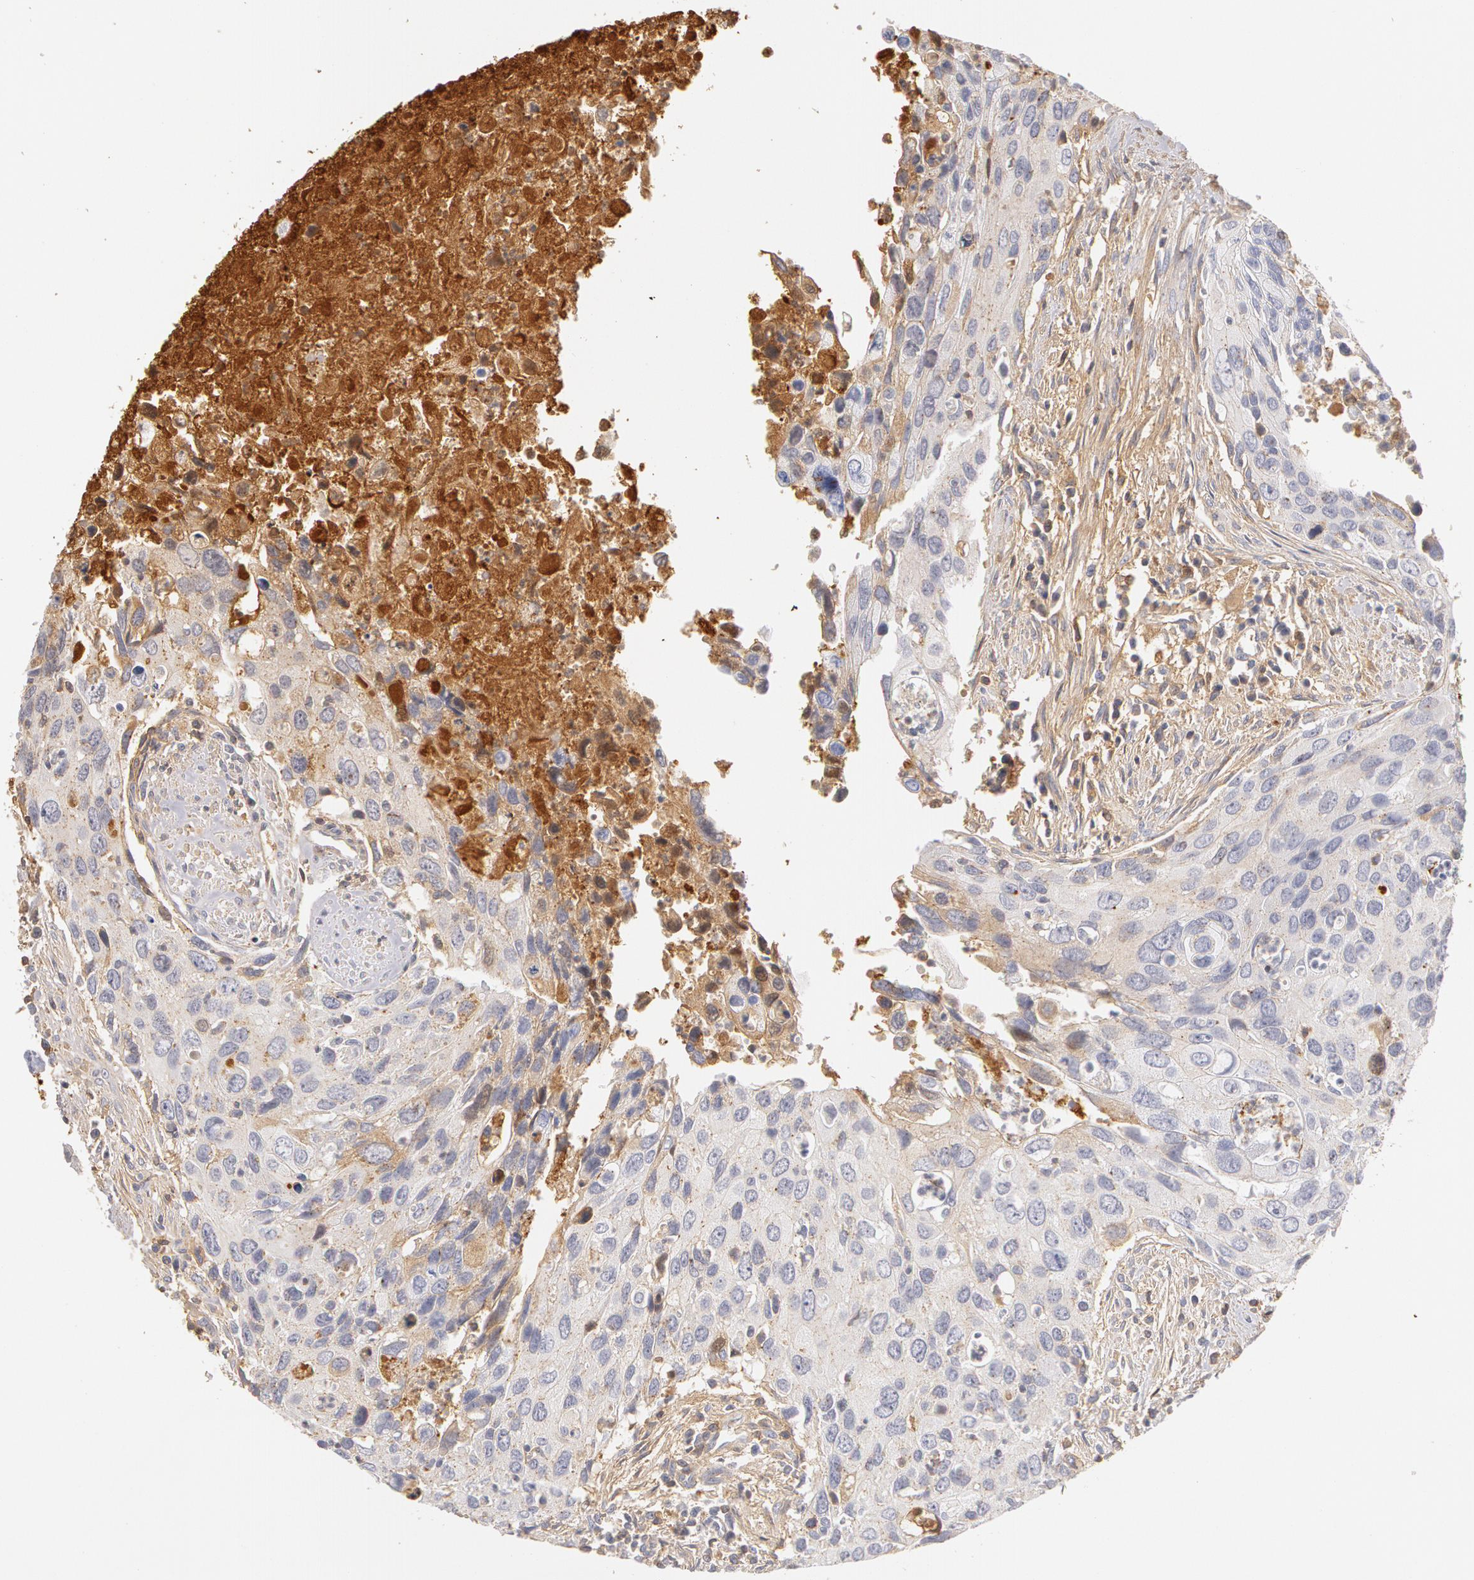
{"staining": {"intensity": "weak", "quantity": "<25%", "location": "cytoplasmic/membranous"}, "tissue": "urothelial cancer", "cell_type": "Tumor cells", "image_type": "cancer", "snomed": [{"axis": "morphology", "description": "Urothelial carcinoma, High grade"}, {"axis": "topography", "description": "Urinary bladder"}], "caption": "Micrograph shows no significant protein staining in tumor cells of high-grade urothelial carcinoma.", "gene": "GC", "patient": {"sex": "male", "age": 71}}